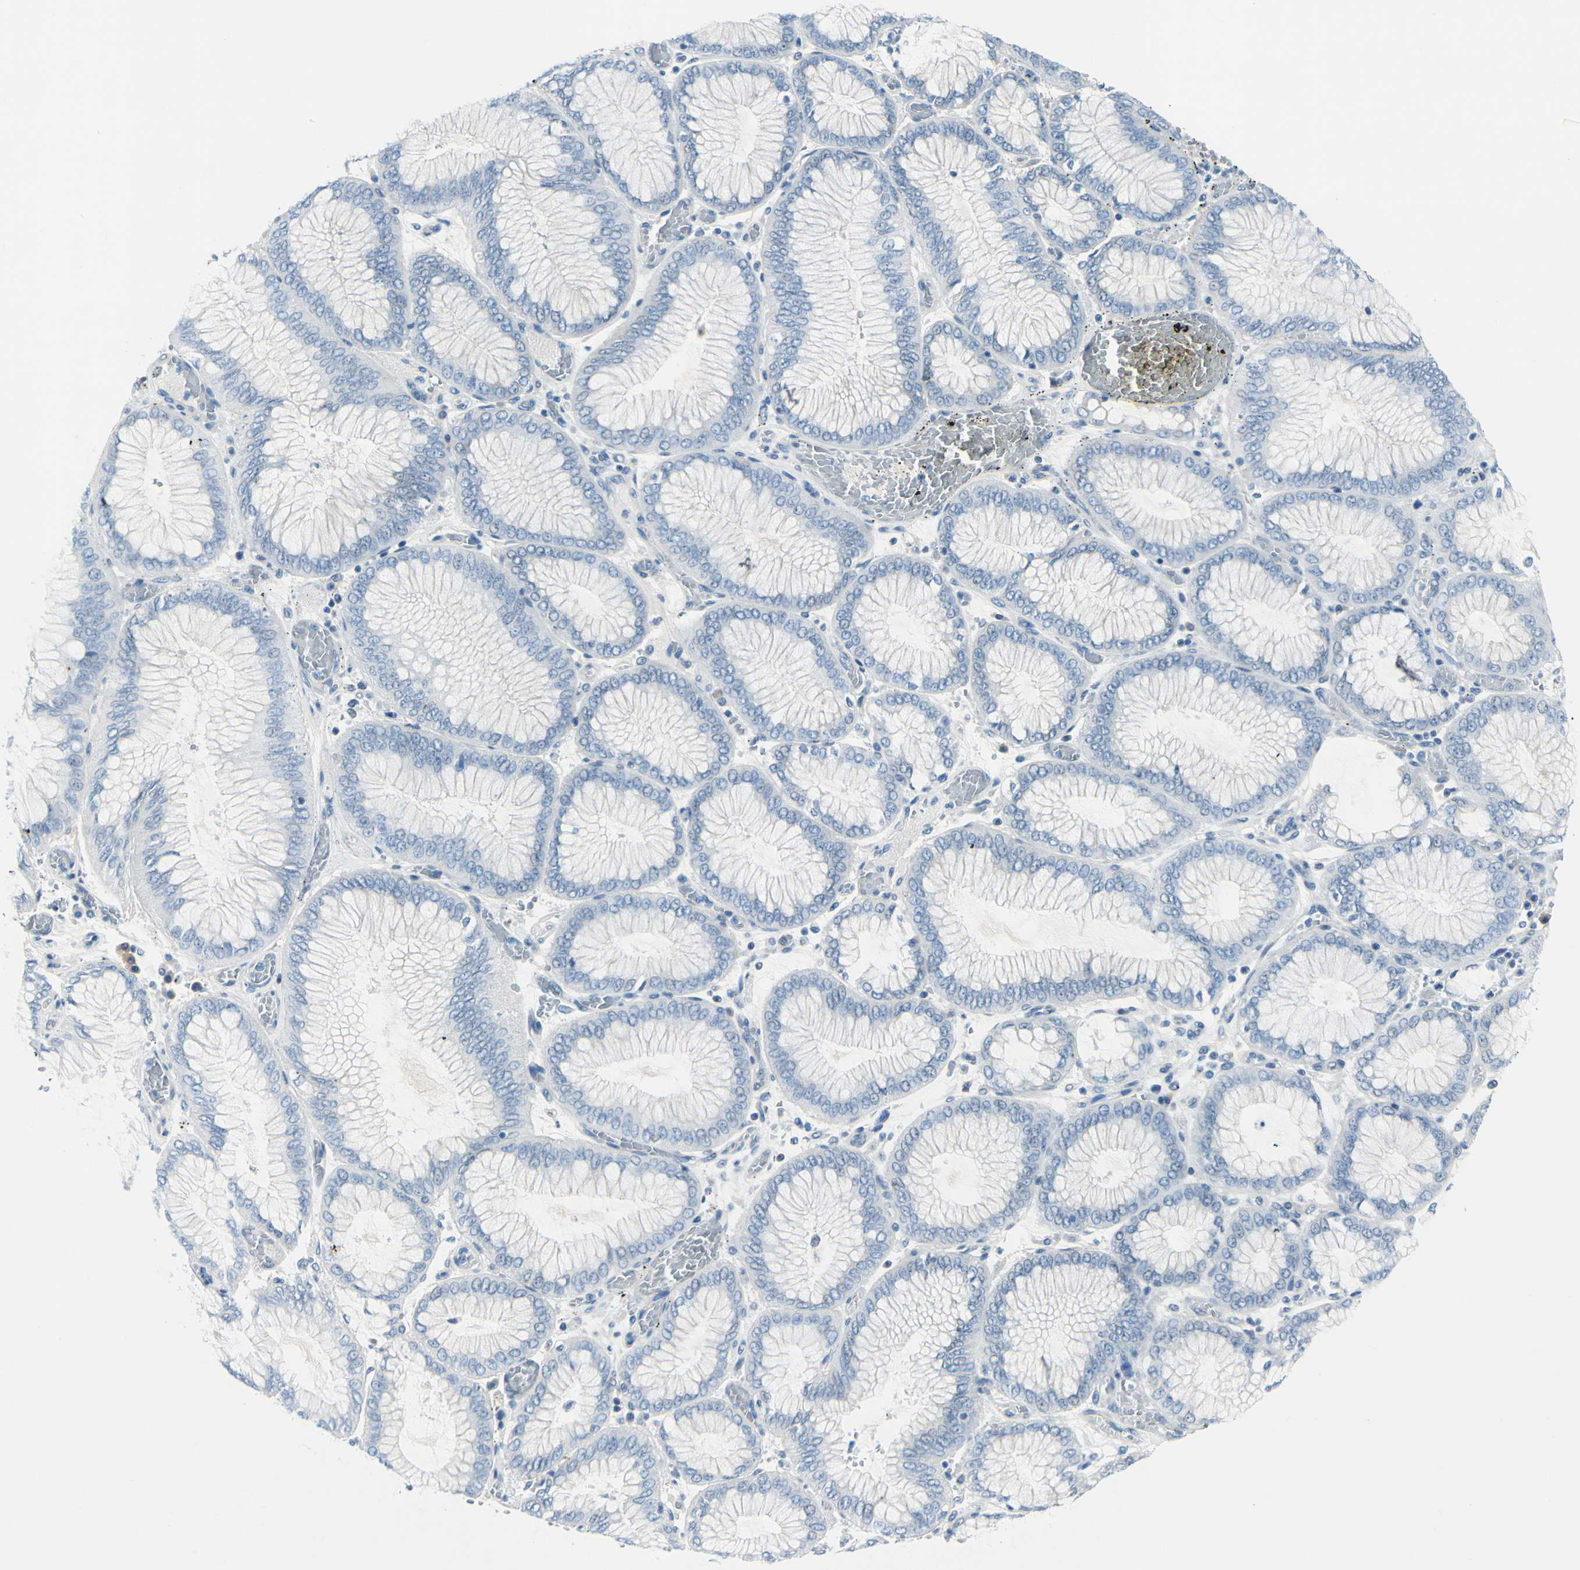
{"staining": {"intensity": "negative", "quantity": "none", "location": "none"}, "tissue": "stomach cancer", "cell_type": "Tumor cells", "image_type": "cancer", "snomed": [{"axis": "morphology", "description": "Normal tissue, NOS"}, {"axis": "morphology", "description": "Adenocarcinoma, NOS"}, {"axis": "topography", "description": "Stomach, upper"}, {"axis": "topography", "description": "Stomach"}], "caption": "Human stomach adenocarcinoma stained for a protein using immunohistochemistry displays no staining in tumor cells.", "gene": "PEBP1", "patient": {"sex": "male", "age": 76}}